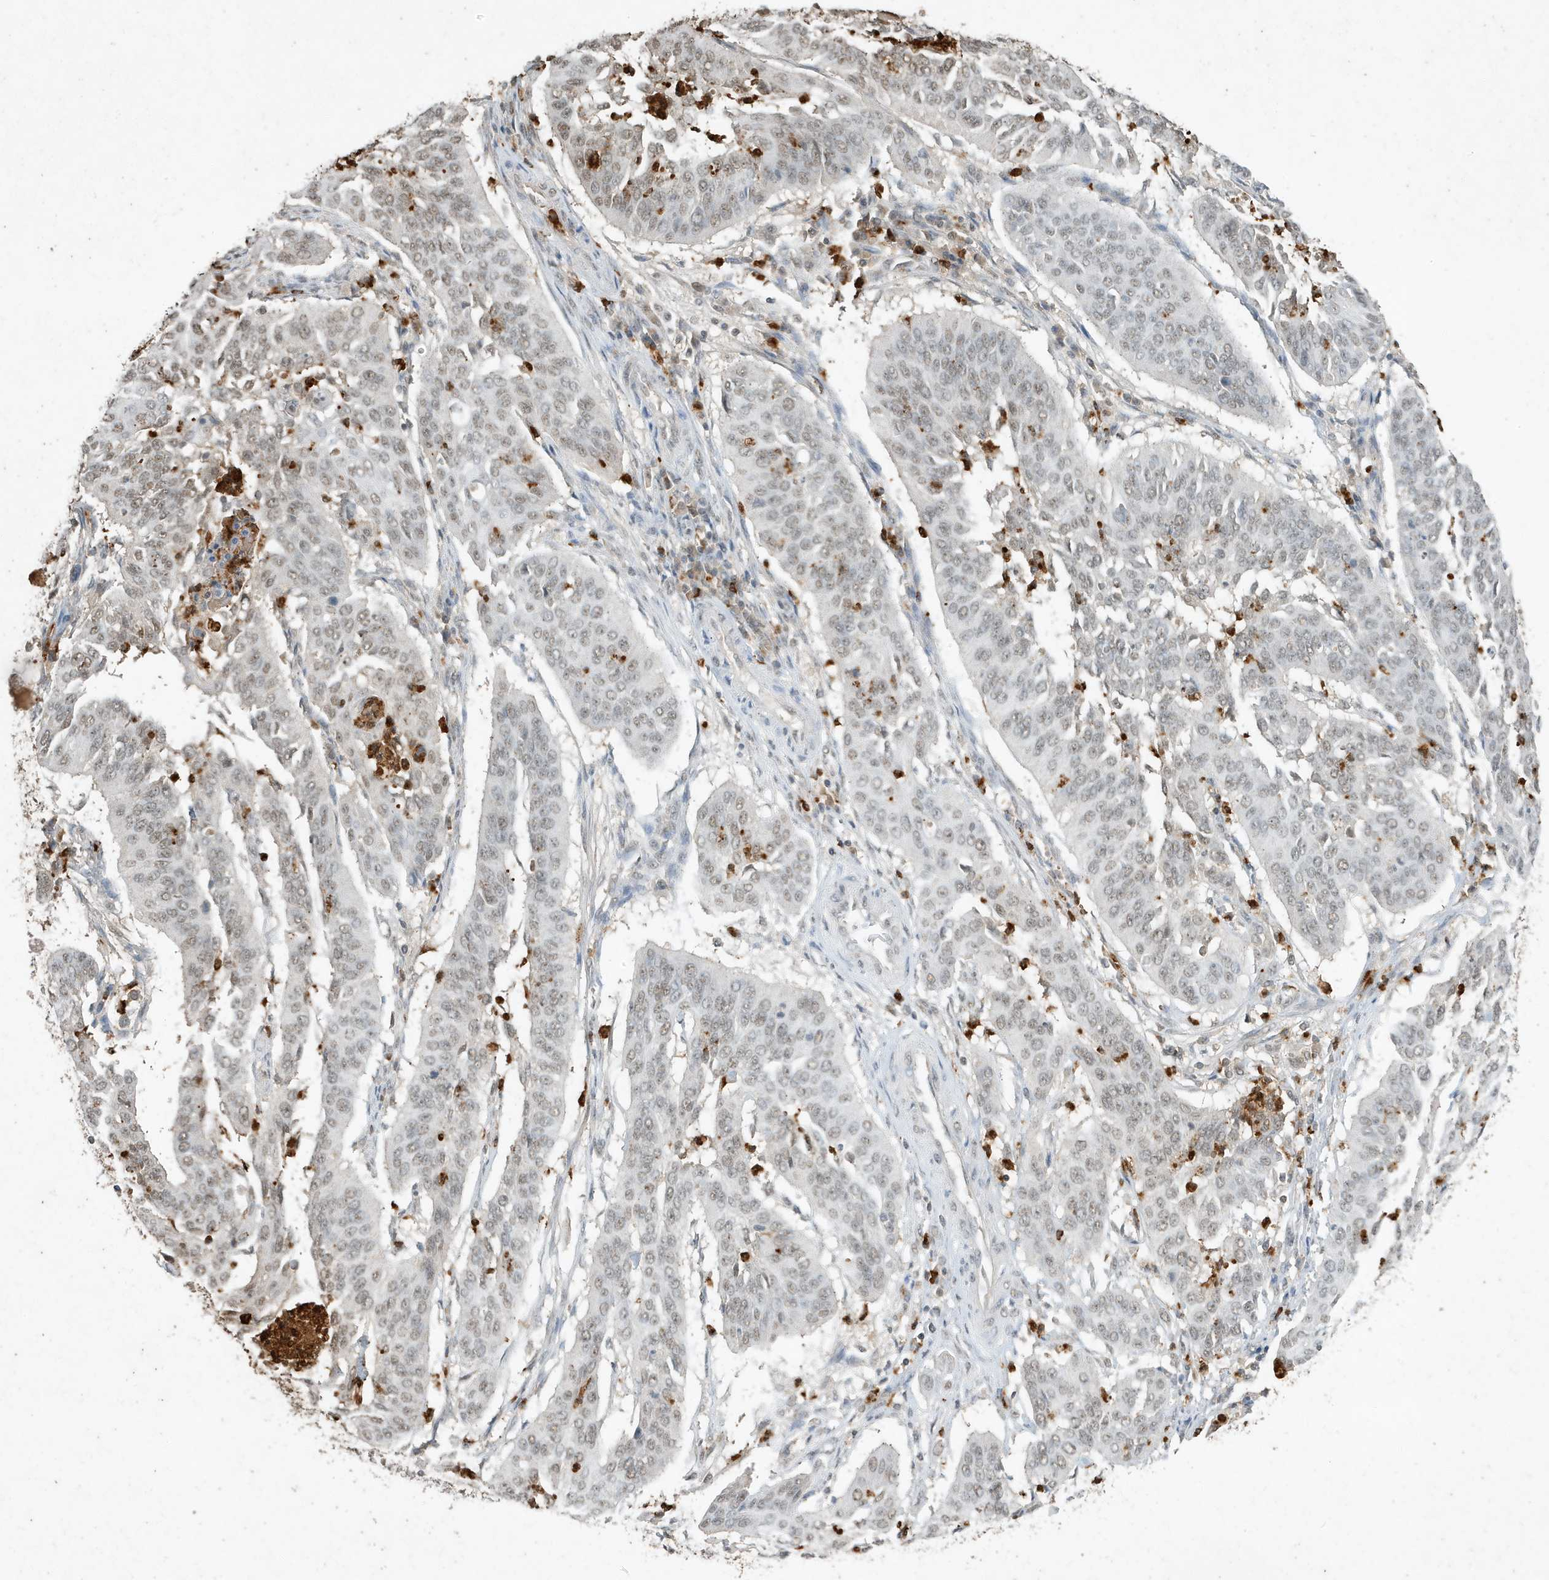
{"staining": {"intensity": "weak", "quantity": "25%-75%", "location": "nuclear"}, "tissue": "cervical cancer", "cell_type": "Tumor cells", "image_type": "cancer", "snomed": [{"axis": "morphology", "description": "Normal tissue, NOS"}, {"axis": "morphology", "description": "Squamous cell carcinoma, NOS"}, {"axis": "topography", "description": "Cervix"}], "caption": "Protein analysis of squamous cell carcinoma (cervical) tissue exhibits weak nuclear expression in approximately 25%-75% of tumor cells. (DAB IHC, brown staining for protein, blue staining for nuclei).", "gene": "DEFA1", "patient": {"sex": "female", "age": 39}}